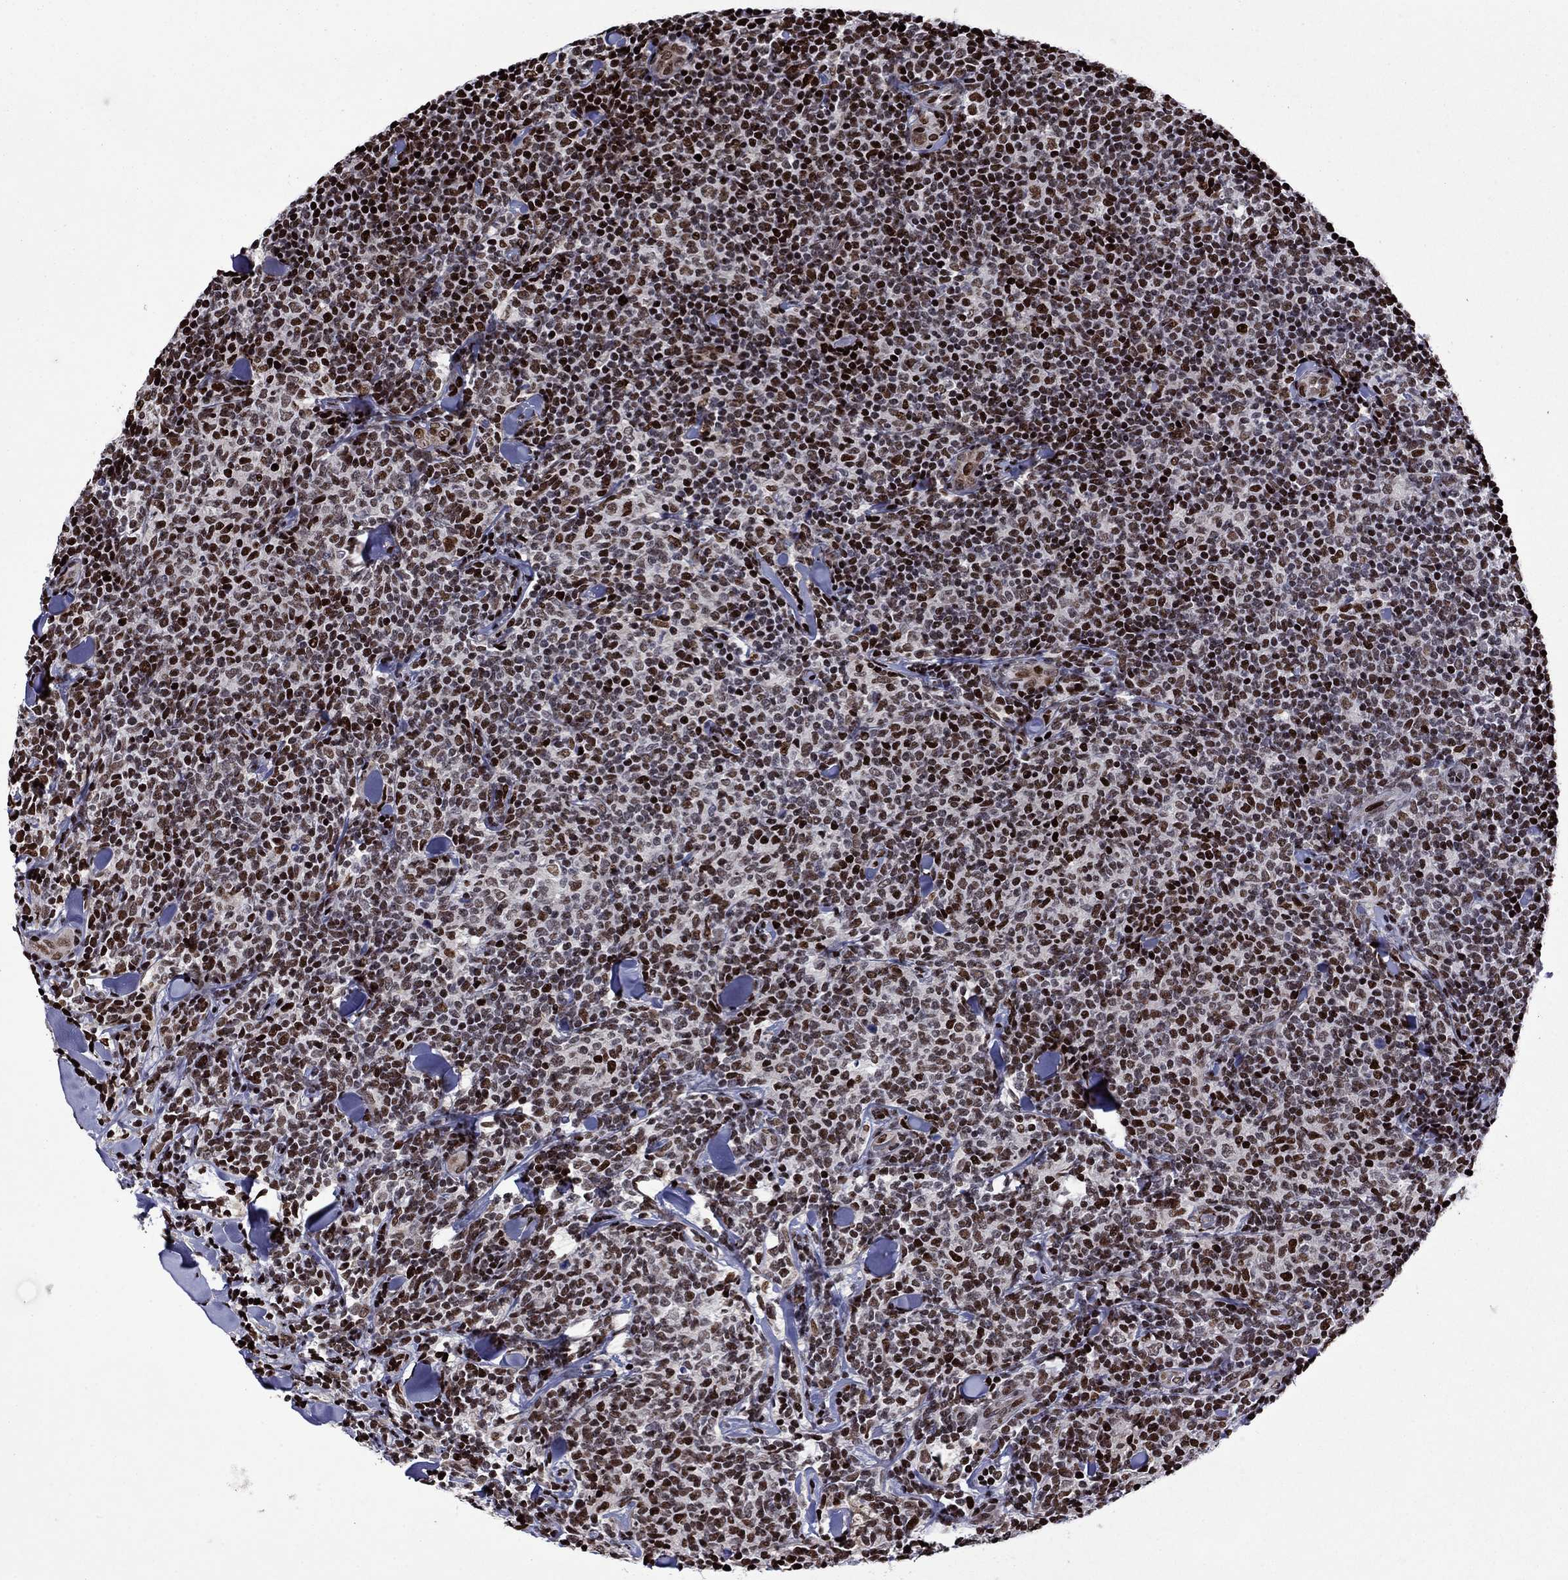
{"staining": {"intensity": "strong", "quantity": "25%-75%", "location": "nuclear"}, "tissue": "lymphoma", "cell_type": "Tumor cells", "image_type": "cancer", "snomed": [{"axis": "morphology", "description": "Malignant lymphoma, non-Hodgkin's type, Low grade"}, {"axis": "topography", "description": "Lymph node"}], "caption": "Lymphoma was stained to show a protein in brown. There is high levels of strong nuclear staining in approximately 25%-75% of tumor cells.", "gene": "LIMK1", "patient": {"sex": "female", "age": 56}}